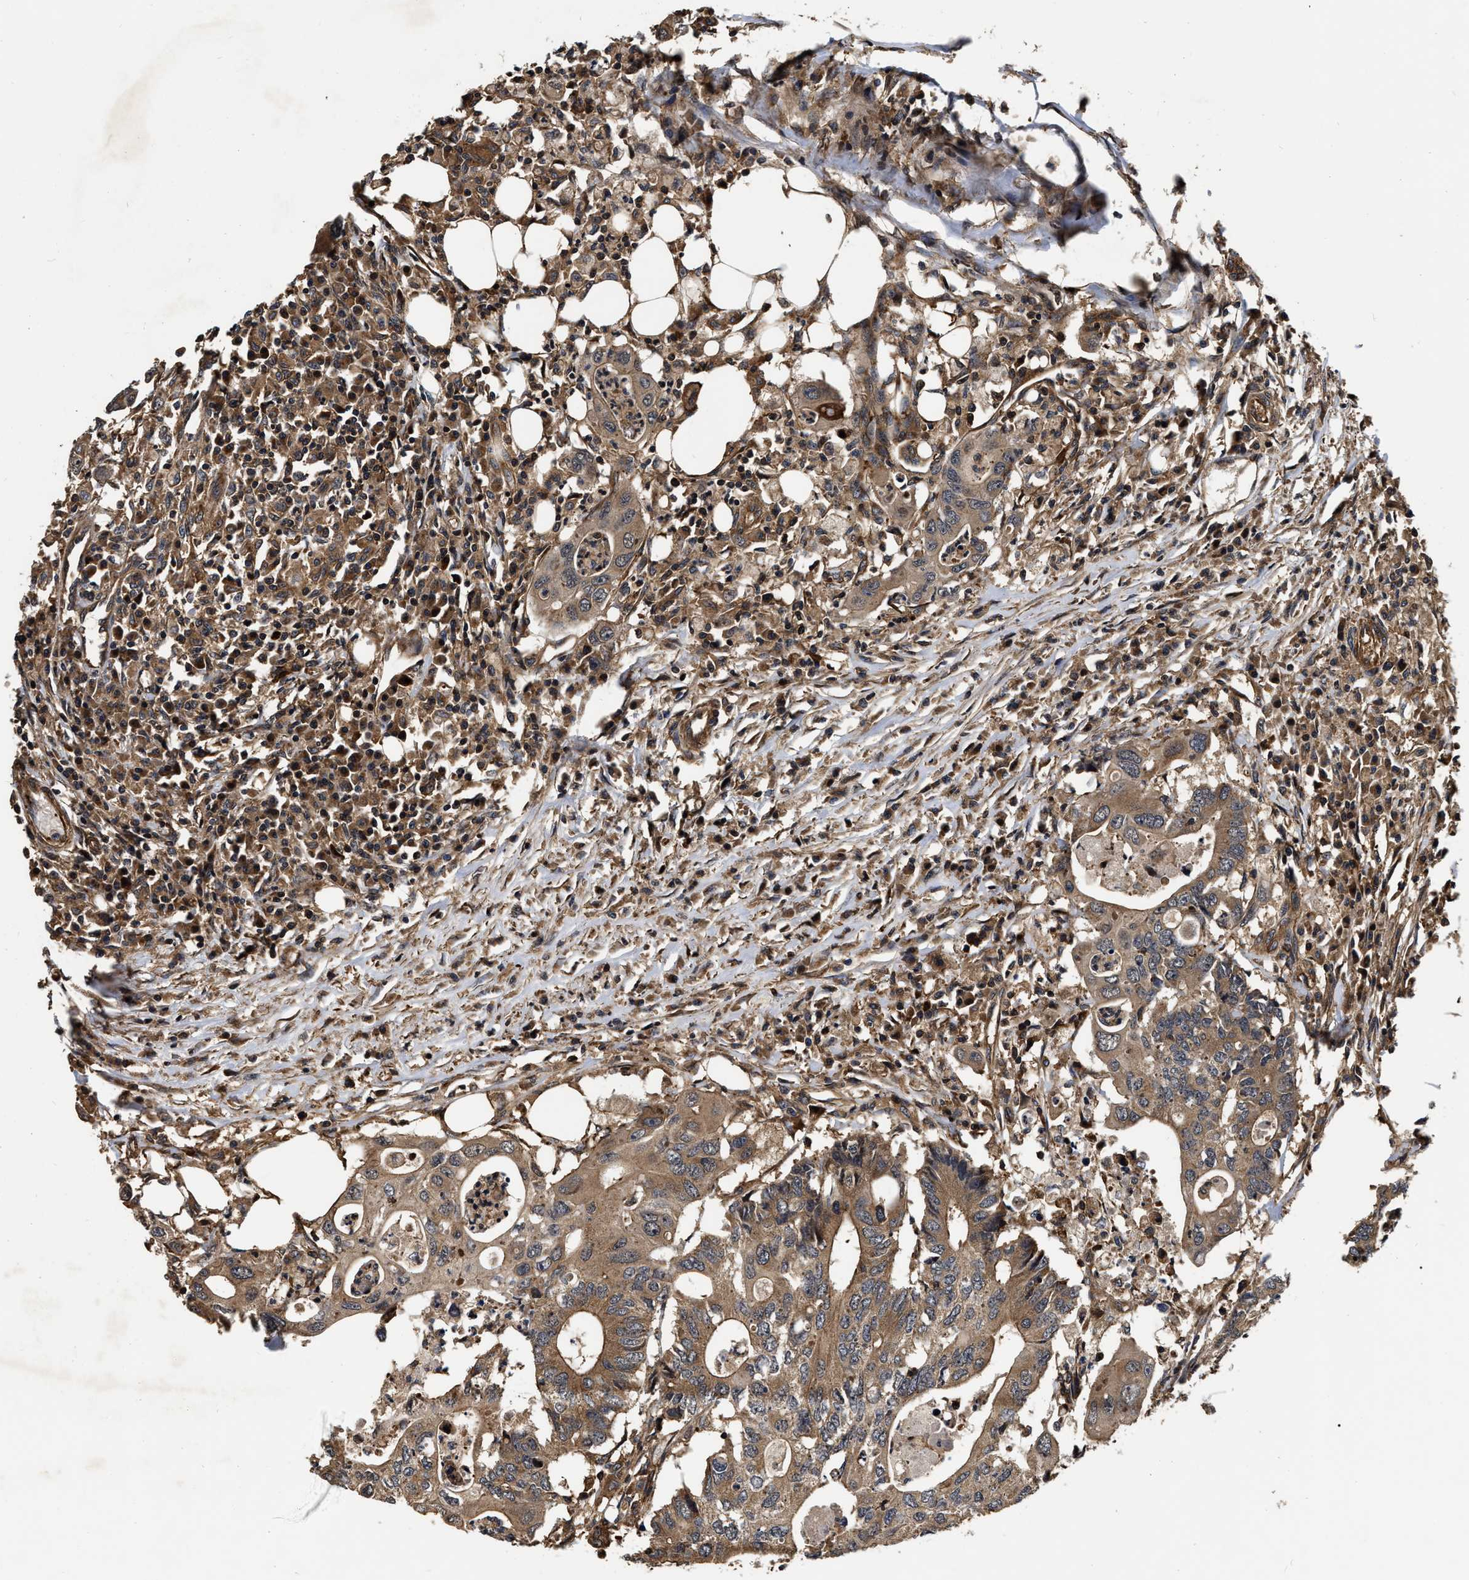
{"staining": {"intensity": "moderate", "quantity": ">75%", "location": "cytoplasmic/membranous"}, "tissue": "colorectal cancer", "cell_type": "Tumor cells", "image_type": "cancer", "snomed": [{"axis": "morphology", "description": "Adenocarcinoma, NOS"}, {"axis": "topography", "description": "Colon"}], "caption": "About >75% of tumor cells in human colorectal adenocarcinoma exhibit moderate cytoplasmic/membranous protein expression as visualized by brown immunohistochemical staining.", "gene": "ABCG8", "patient": {"sex": "male", "age": 71}}